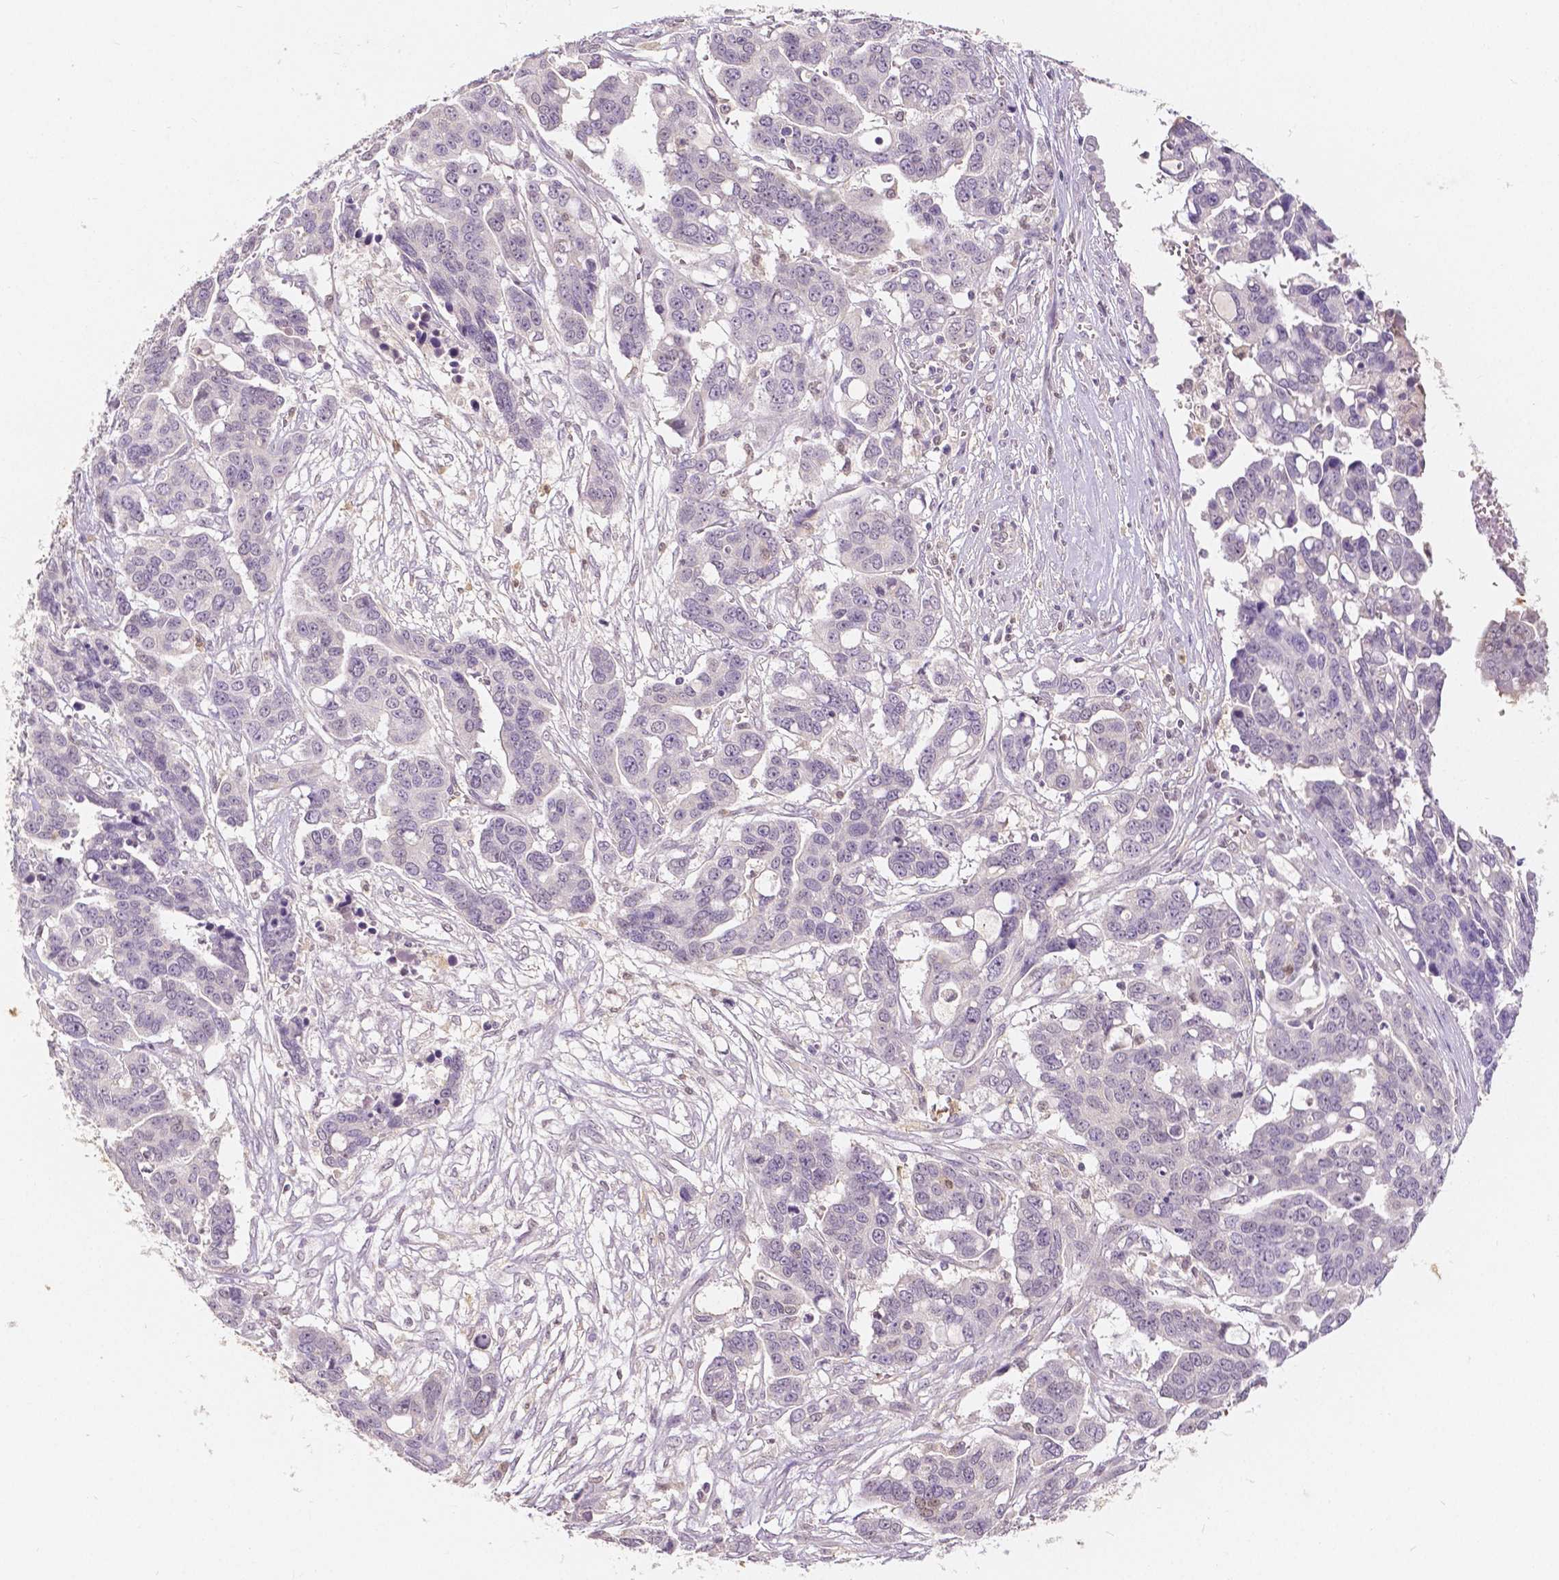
{"staining": {"intensity": "negative", "quantity": "none", "location": "none"}, "tissue": "ovarian cancer", "cell_type": "Tumor cells", "image_type": "cancer", "snomed": [{"axis": "morphology", "description": "Carcinoma, endometroid"}, {"axis": "topography", "description": "Ovary"}], "caption": "IHC of human ovarian cancer (endometroid carcinoma) shows no staining in tumor cells. (DAB (3,3'-diaminobenzidine) IHC with hematoxylin counter stain).", "gene": "NAPRT", "patient": {"sex": "female", "age": 78}}